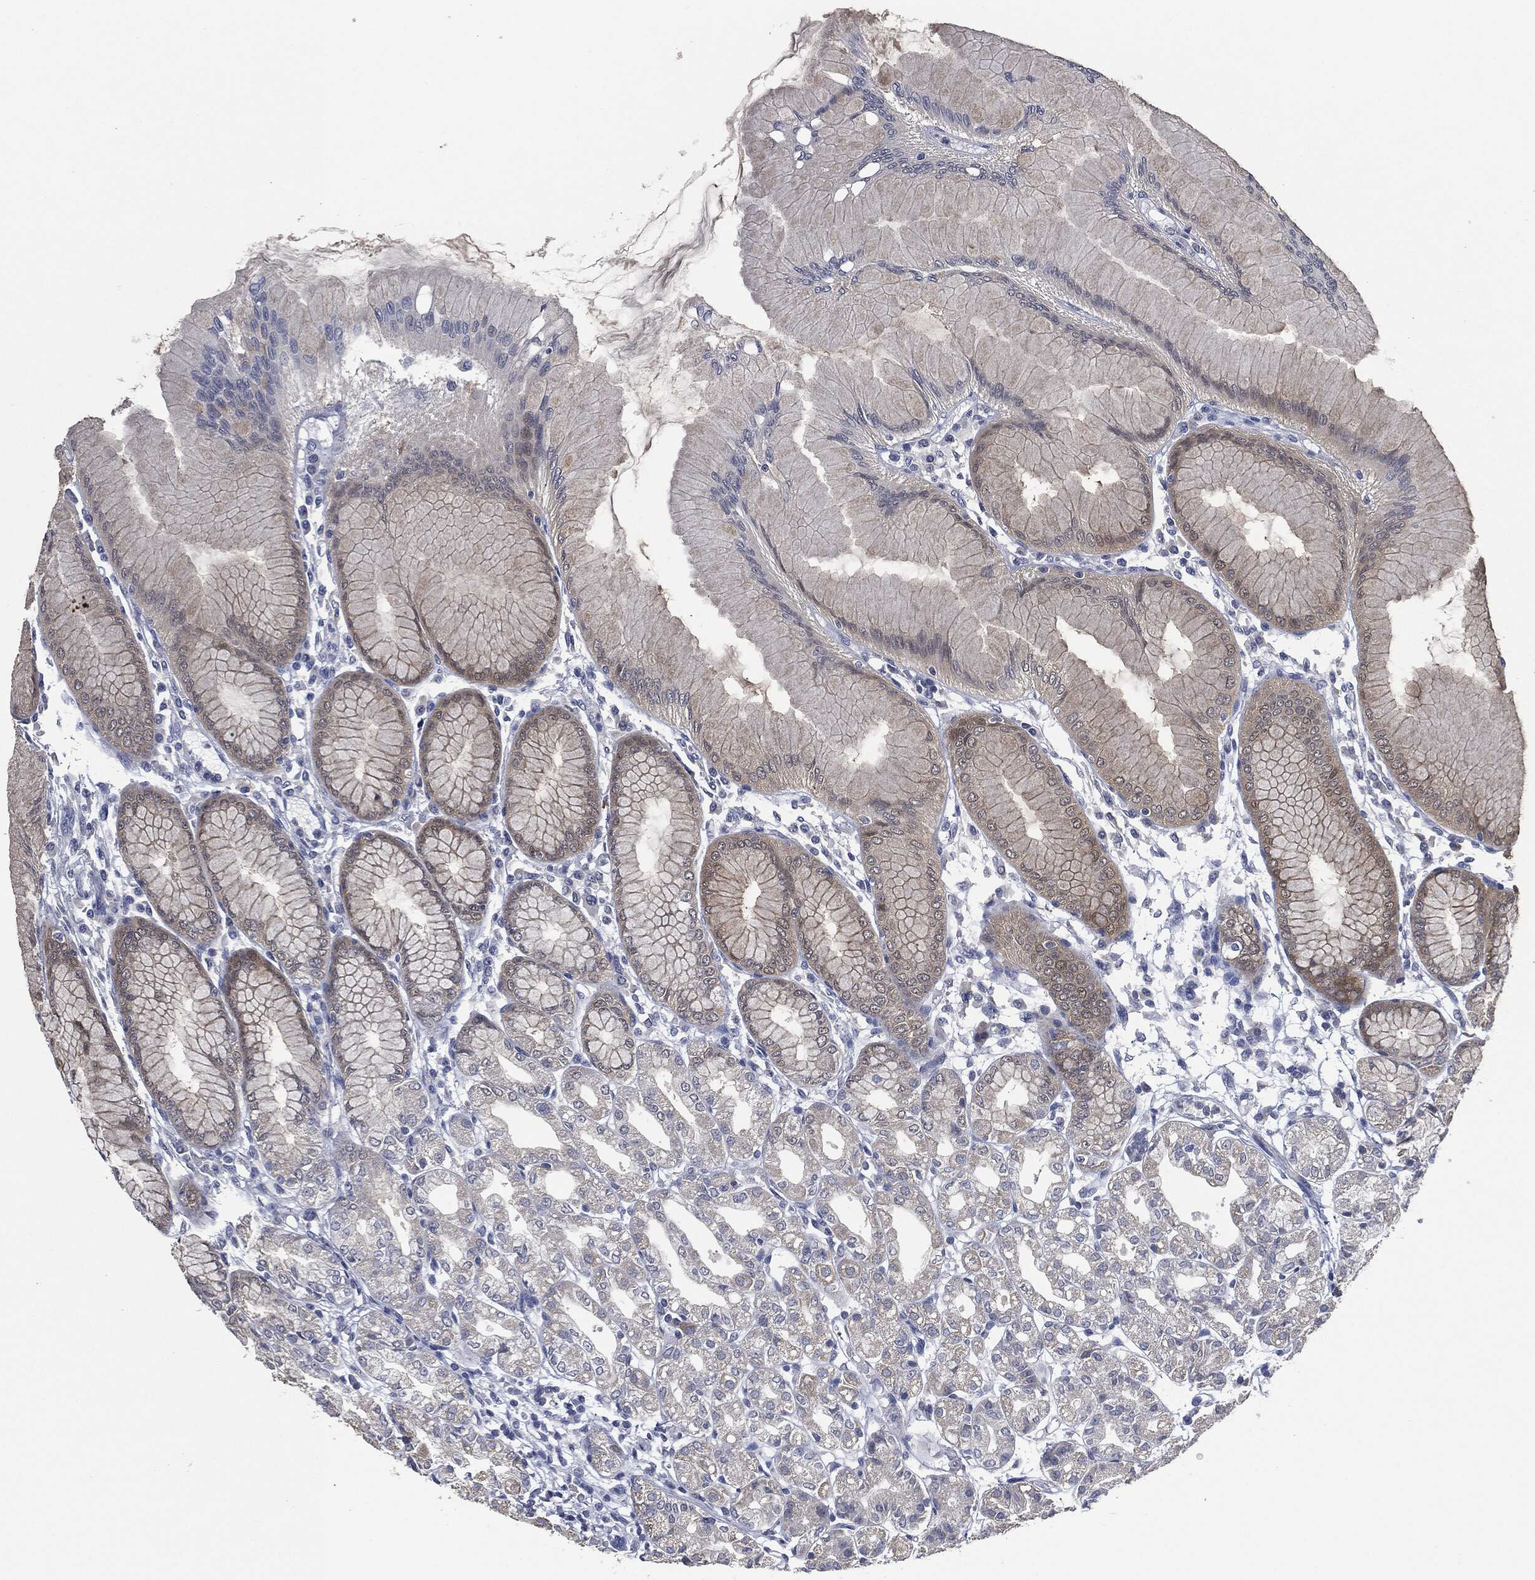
{"staining": {"intensity": "moderate", "quantity": "<25%", "location": "cytoplasmic/membranous"}, "tissue": "stomach", "cell_type": "Glandular cells", "image_type": "normal", "snomed": [{"axis": "morphology", "description": "Normal tissue, NOS"}, {"axis": "topography", "description": "Stomach"}], "caption": "Protein staining demonstrates moderate cytoplasmic/membranous positivity in about <25% of glandular cells in unremarkable stomach. (DAB IHC, brown staining for protein, blue staining for nuclei).", "gene": "IL1RN", "patient": {"sex": "female", "age": 57}}